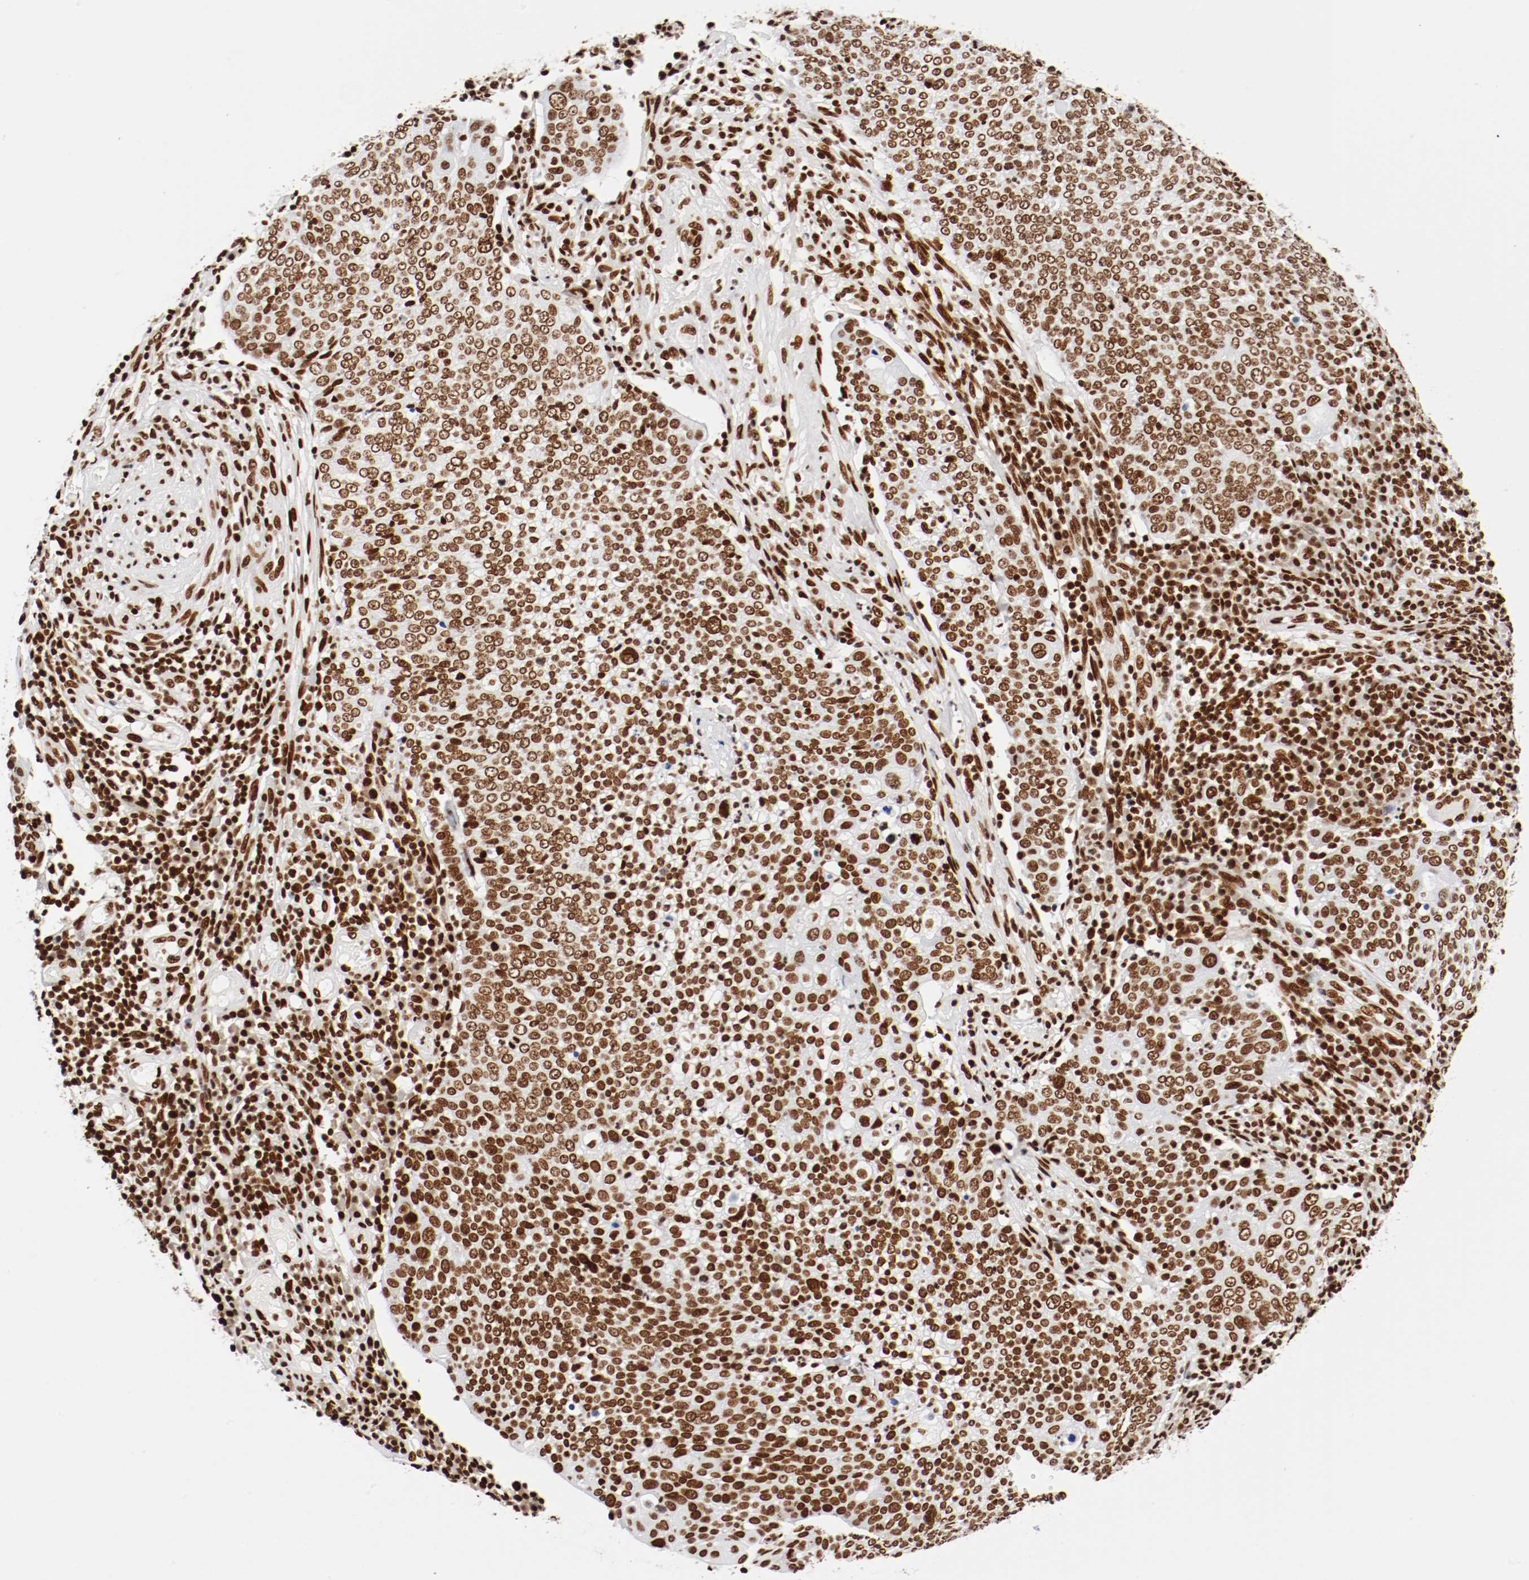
{"staining": {"intensity": "strong", "quantity": ">75%", "location": "nuclear"}, "tissue": "cervical cancer", "cell_type": "Tumor cells", "image_type": "cancer", "snomed": [{"axis": "morphology", "description": "Squamous cell carcinoma, NOS"}, {"axis": "topography", "description": "Cervix"}], "caption": "Cervical squamous cell carcinoma stained for a protein (brown) reveals strong nuclear positive positivity in about >75% of tumor cells.", "gene": "CTBP1", "patient": {"sex": "female", "age": 40}}